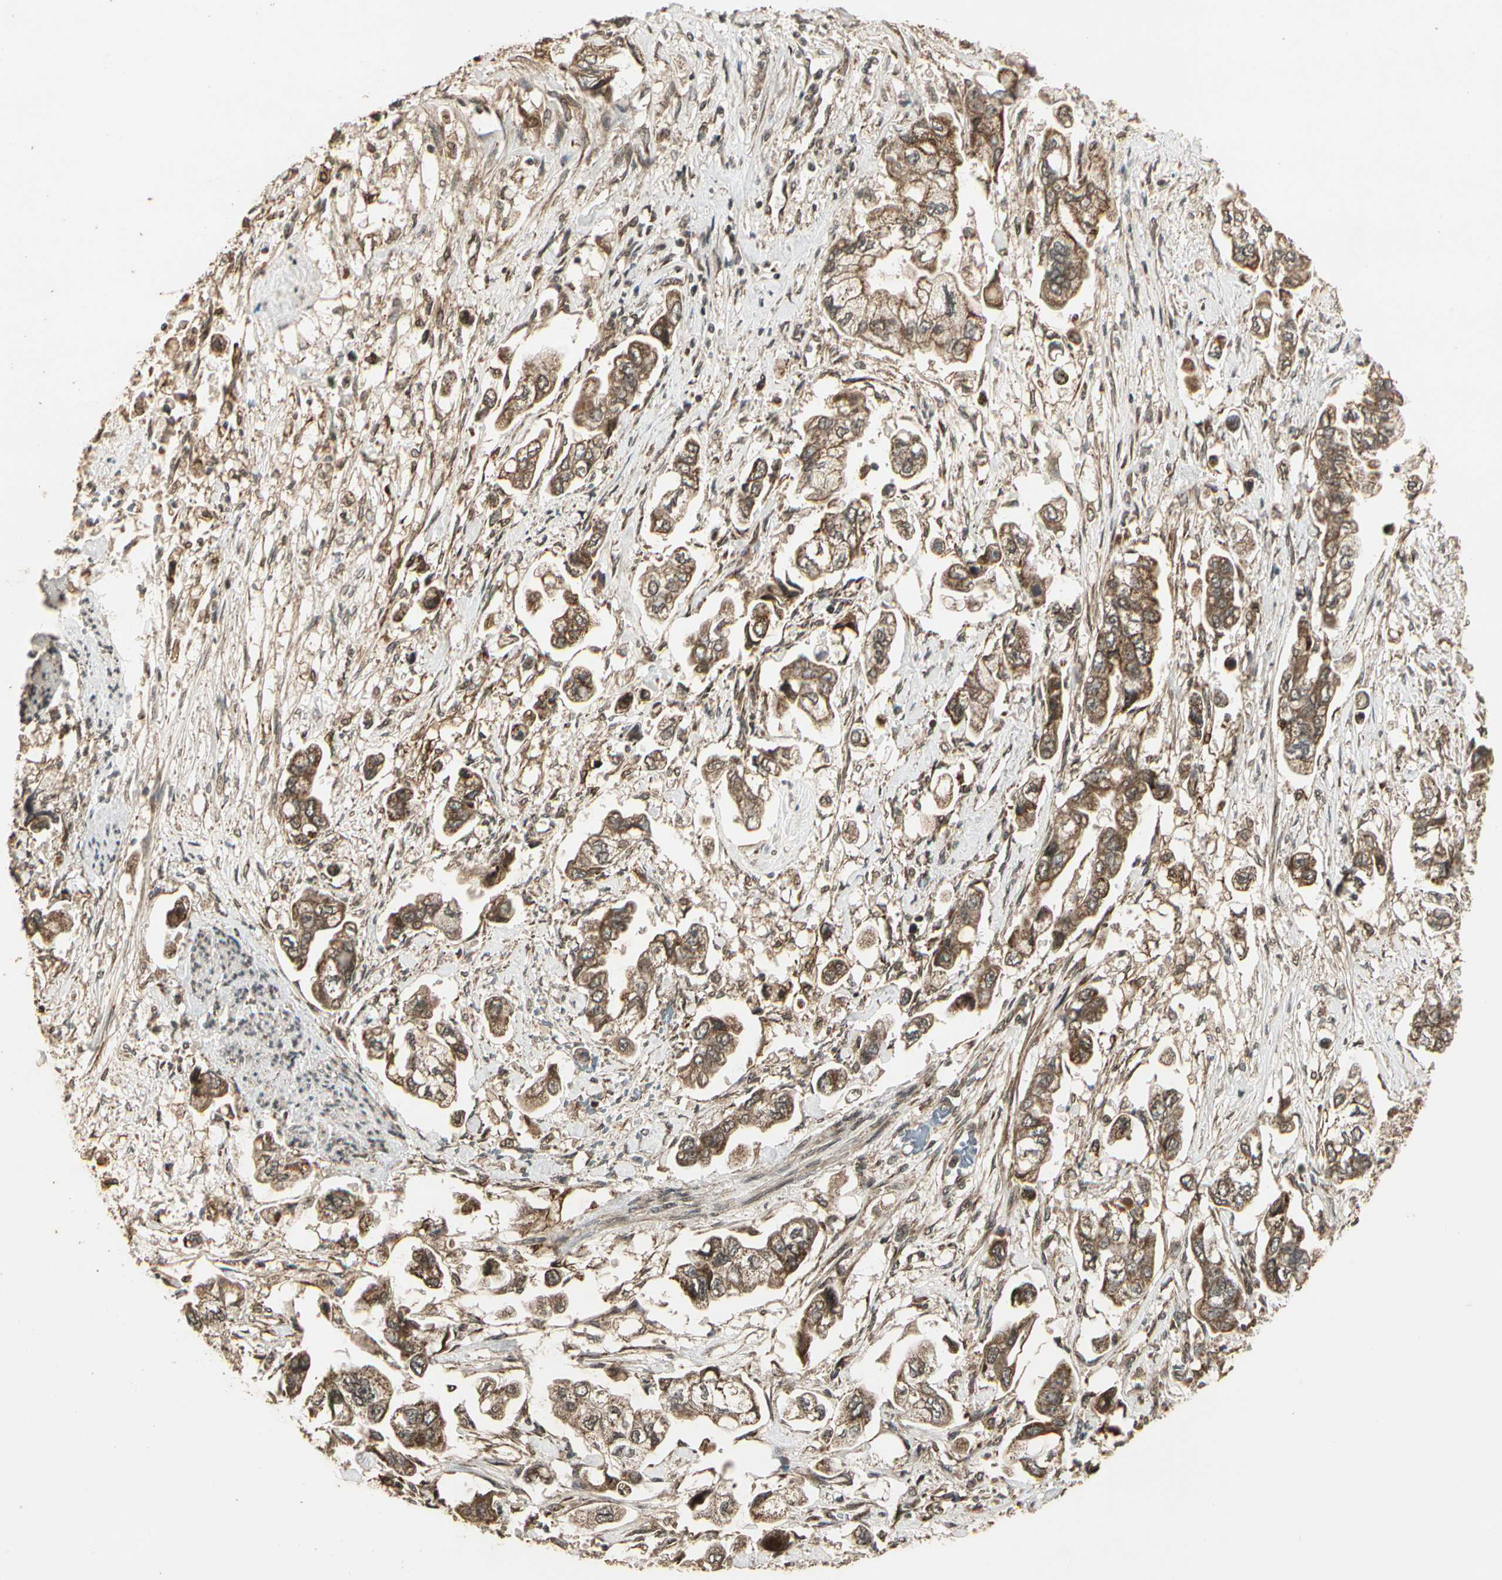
{"staining": {"intensity": "moderate", "quantity": ">75%", "location": "cytoplasmic/membranous"}, "tissue": "stomach cancer", "cell_type": "Tumor cells", "image_type": "cancer", "snomed": [{"axis": "morphology", "description": "Adenocarcinoma, NOS"}, {"axis": "topography", "description": "Stomach"}], "caption": "Approximately >75% of tumor cells in adenocarcinoma (stomach) demonstrate moderate cytoplasmic/membranous protein positivity as visualized by brown immunohistochemical staining.", "gene": "GLUL", "patient": {"sex": "male", "age": 62}}